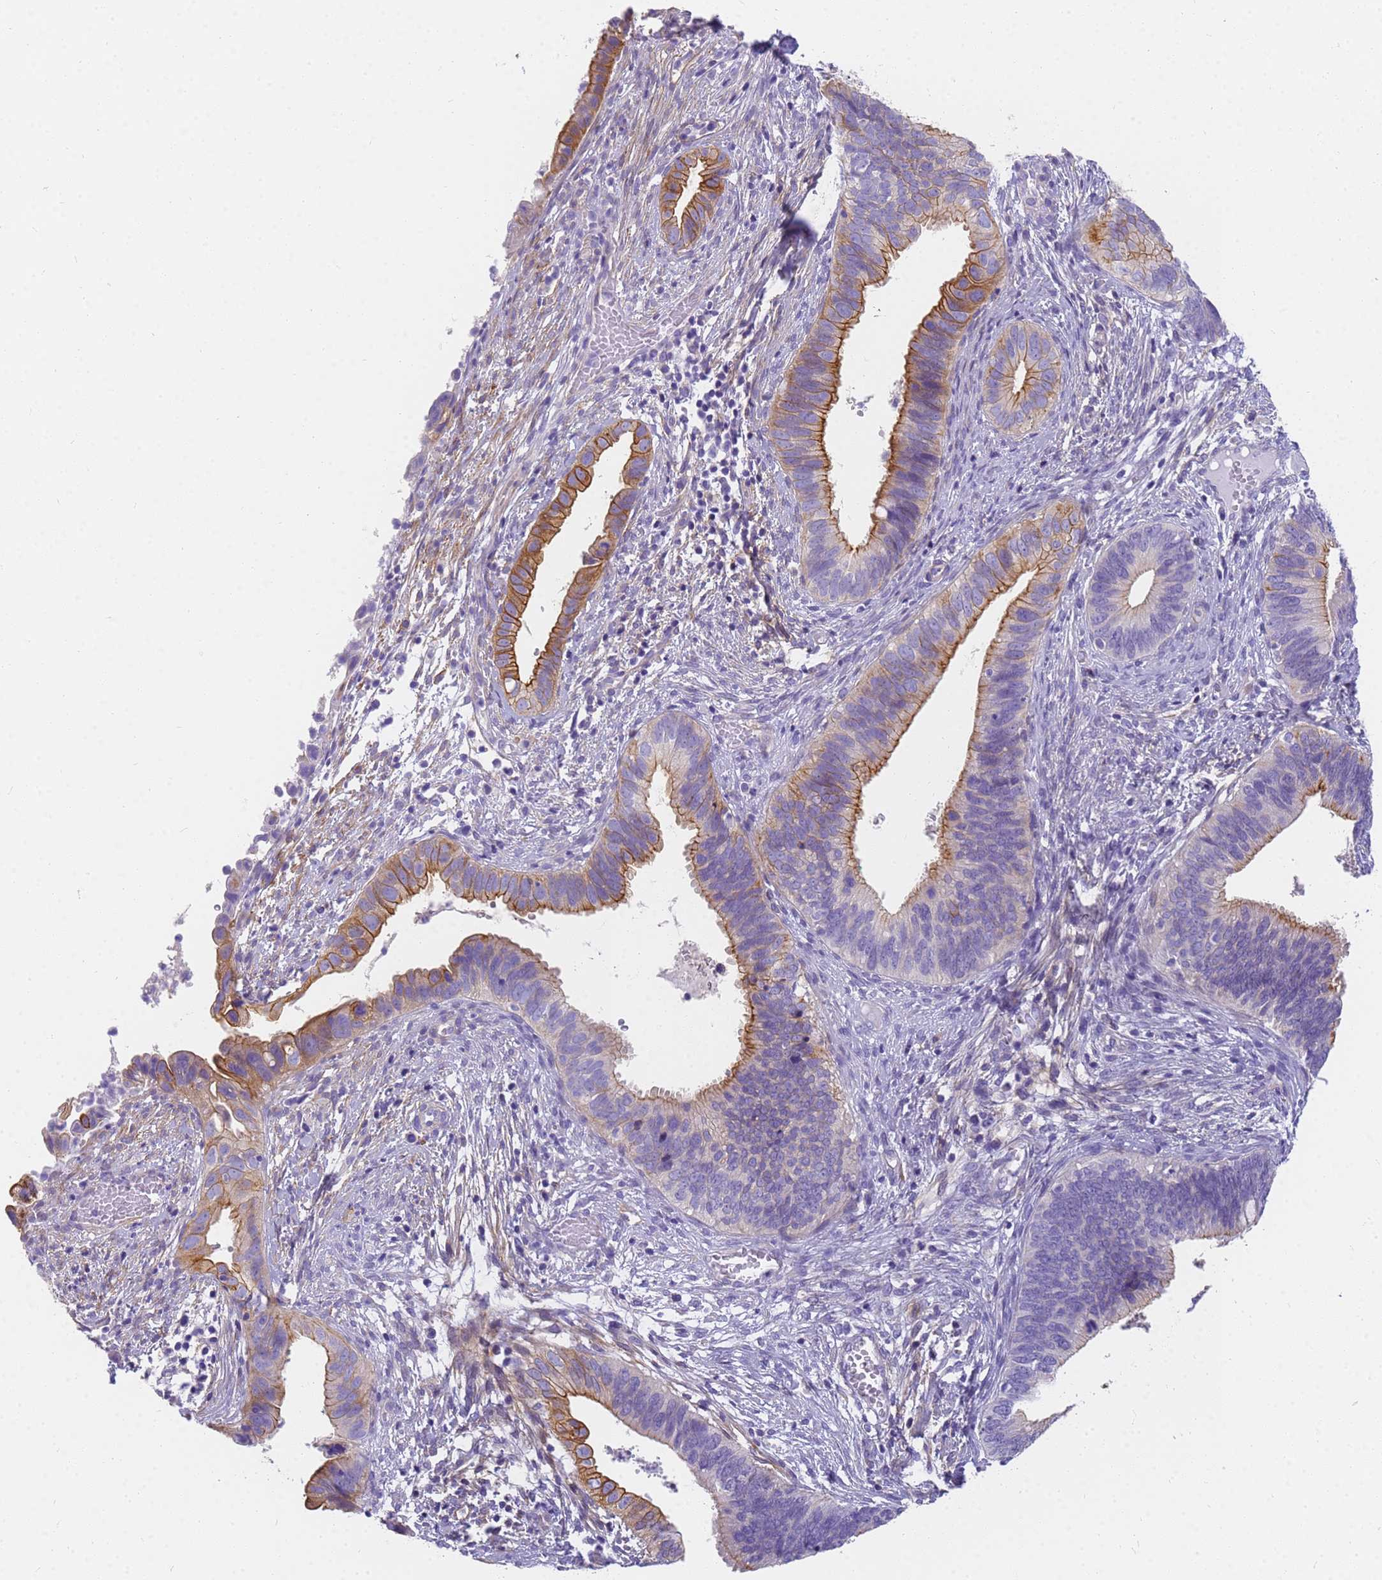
{"staining": {"intensity": "moderate", "quantity": "25%-75%", "location": "cytoplasmic/membranous"}, "tissue": "cervical cancer", "cell_type": "Tumor cells", "image_type": "cancer", "snomed": [{"axis": "morphology", "description": "Adenocarcinoma, NOS"}, {"axis": "topography", "description": "Cervix"}], "caption": "Human adenocarcinoma (cervical) stained with a protein marker displays moderate staining in tumor cells.", "gene": "MVB12A", "patient": {"sex": "female", "age": 42}}